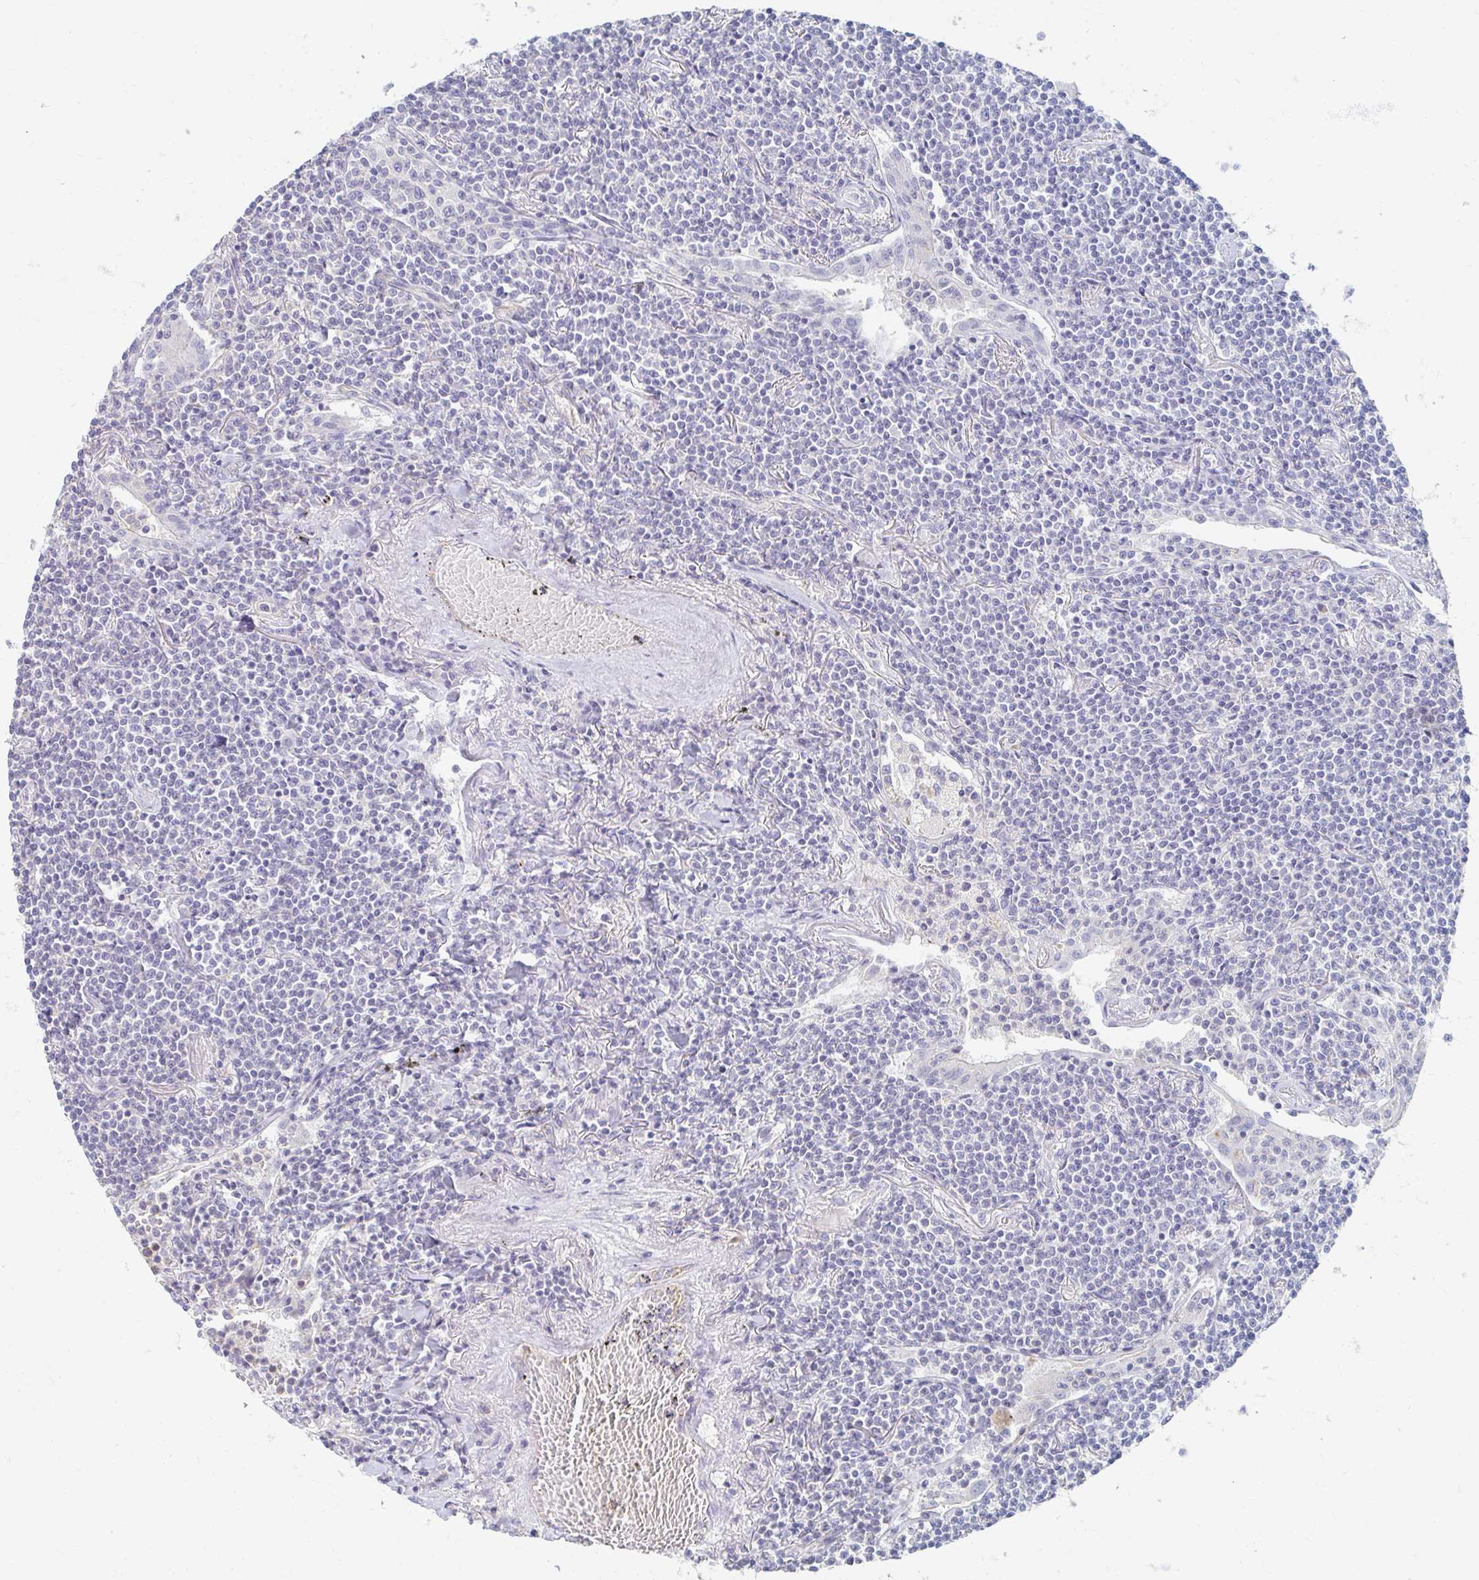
{"staining": {"intensity": "negative", "quantity": "none", "location": "none"}, "tissue": "lymphoma", "cell_type": "Tumor cells", "image_type": "cancer", "snomed": [{"axis": "morphology", "description": "Malignant lymphoma, non-Hodgkin's type, Low grade"}, {"axis": "topography", "description": "Lung"}], "caption": "This is a photomicrograph of immunohistochemistry staining of lymphoma, which shows no expression in tumor cells.", "gene": "MYLK2", "patient": {"sex": "female", "age": 71}}